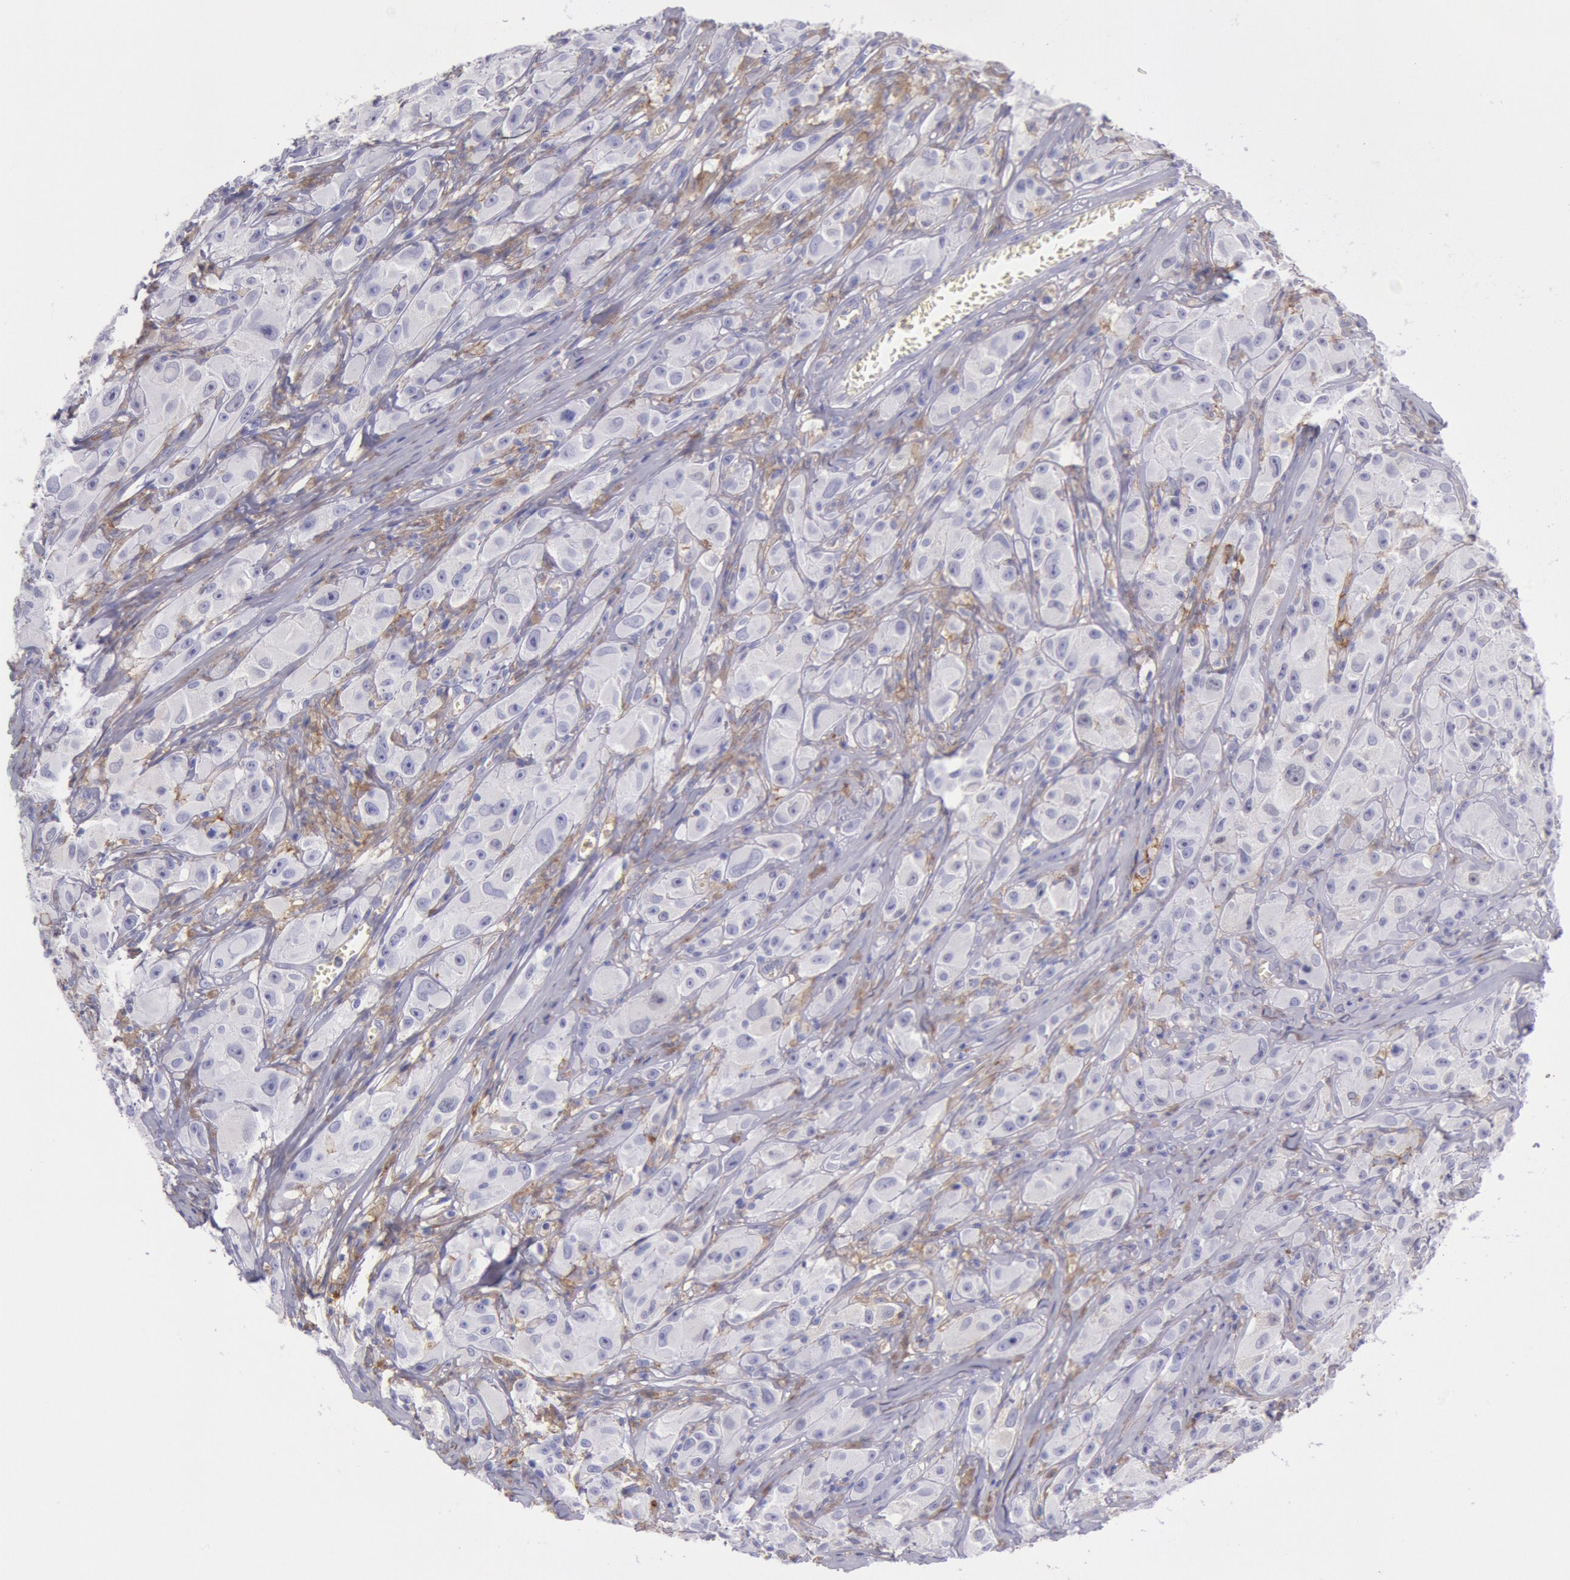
{"staining": {"intensity": "negative", "quantity": "none", "location": "none"}, "tissue": "melanoma", "cell_type": "Tumor cells", "image_type": "cancer", "snomed": [{"axis": "morphology", "description": "Malignant melanoma, NOS"}, {"axis": "topography", "description": "Skin"}], "caption": "IHC histopathology image of neoplastic tissue: malignant melanoma stained with DAB (3,3'-diaminobenzidine) shows no significant protein expression in tumor cells. (Stains: DAB immunohistochemistry with hematoxylin counter stain, Microscopy: brightfield microscopy at high magnification).", "gene": "LYN", "patient": {"sex": "male", "age": 56}}